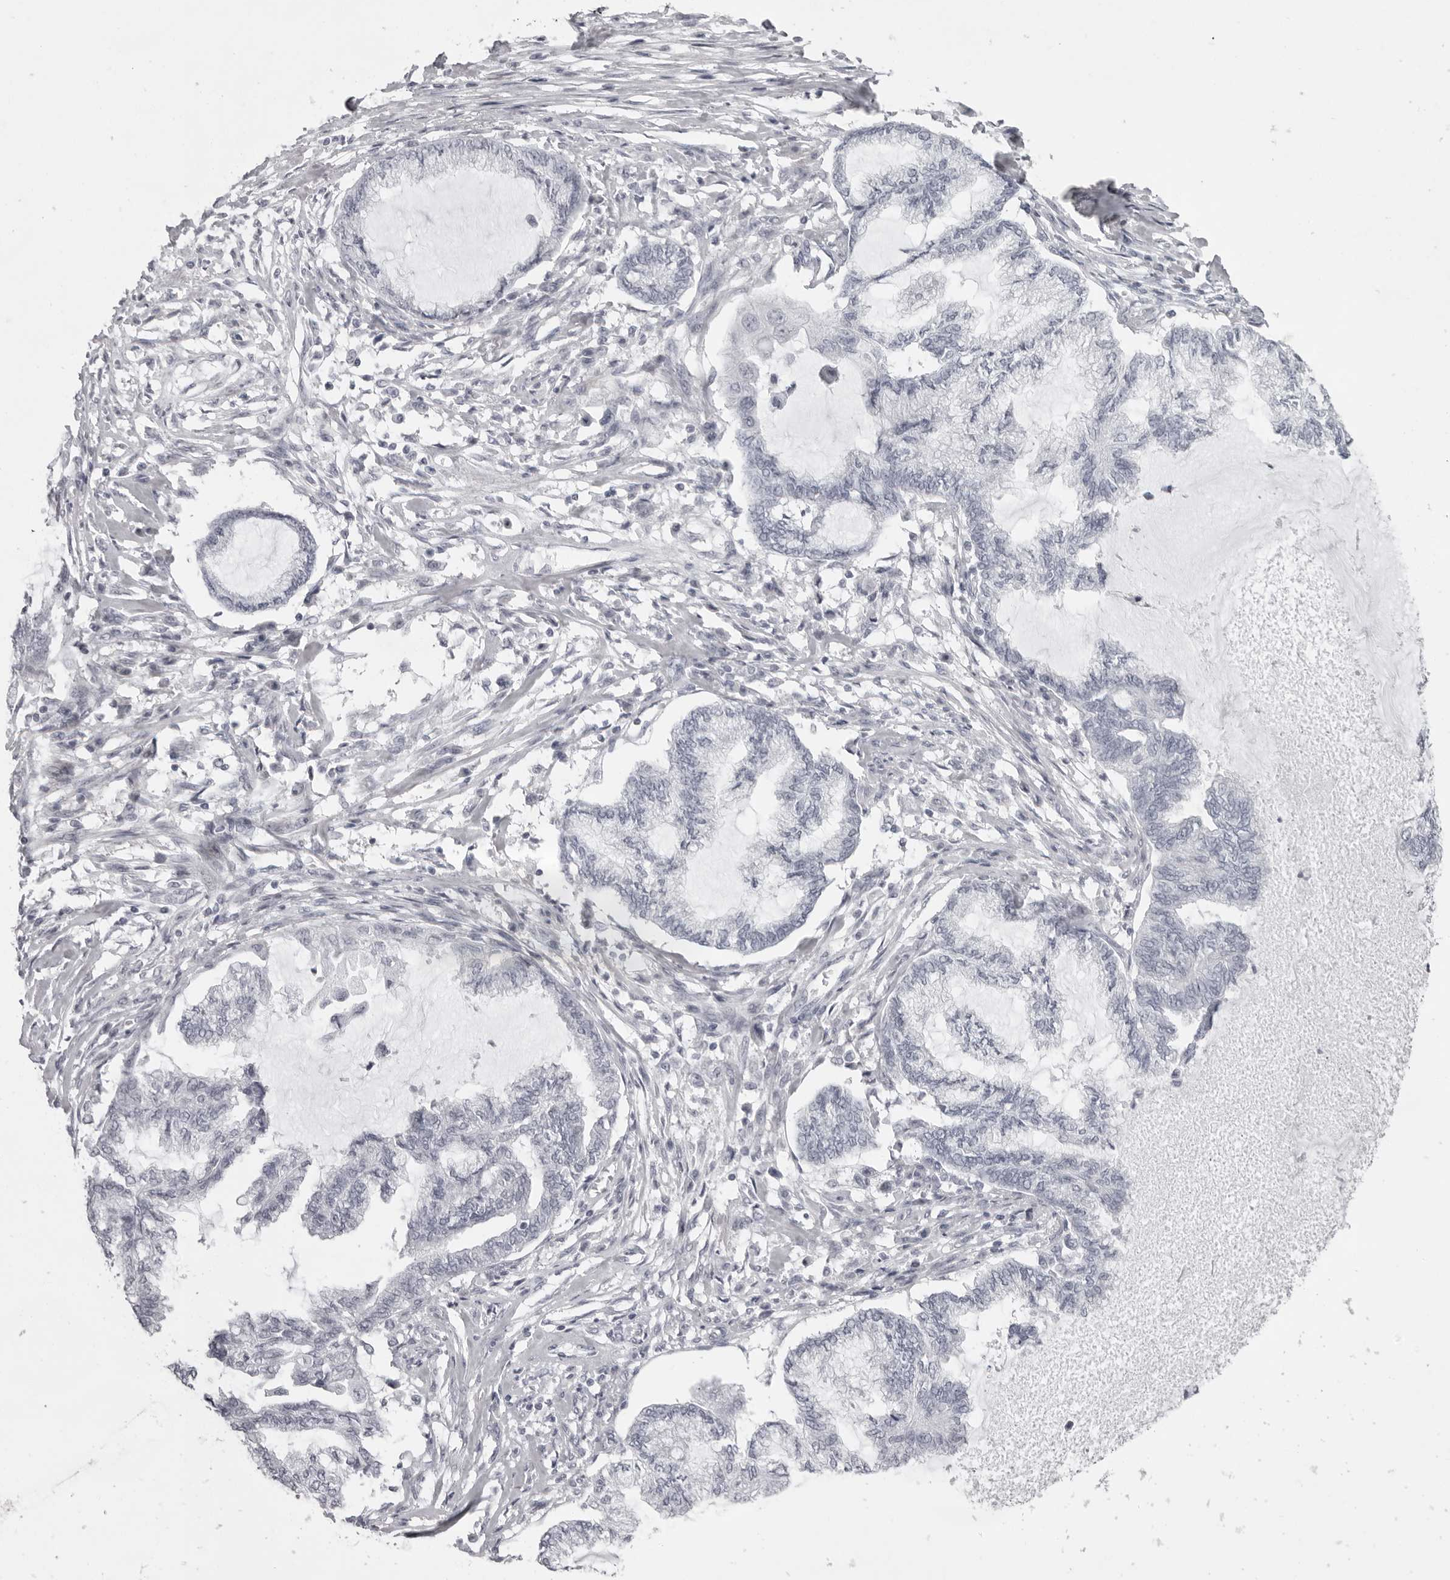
{"staining": {"intensity": "negative", "quantity": "none", "location": "none"}, "tissue": "endometrial cancer", "cell_type": "Tumor cells", "image_type": "cancer", "snomed": [{"axis": "morphology", "description": "Adenocarcinoma, NOS"}, {"axis": "topography", "description": "Endometrium"}], "caption": "Micrograph shows no significant protein expression in tumor cells of endometrial cancer.", "gene": "NUDT18", "patient": {"sex": "female", "age": 86}}